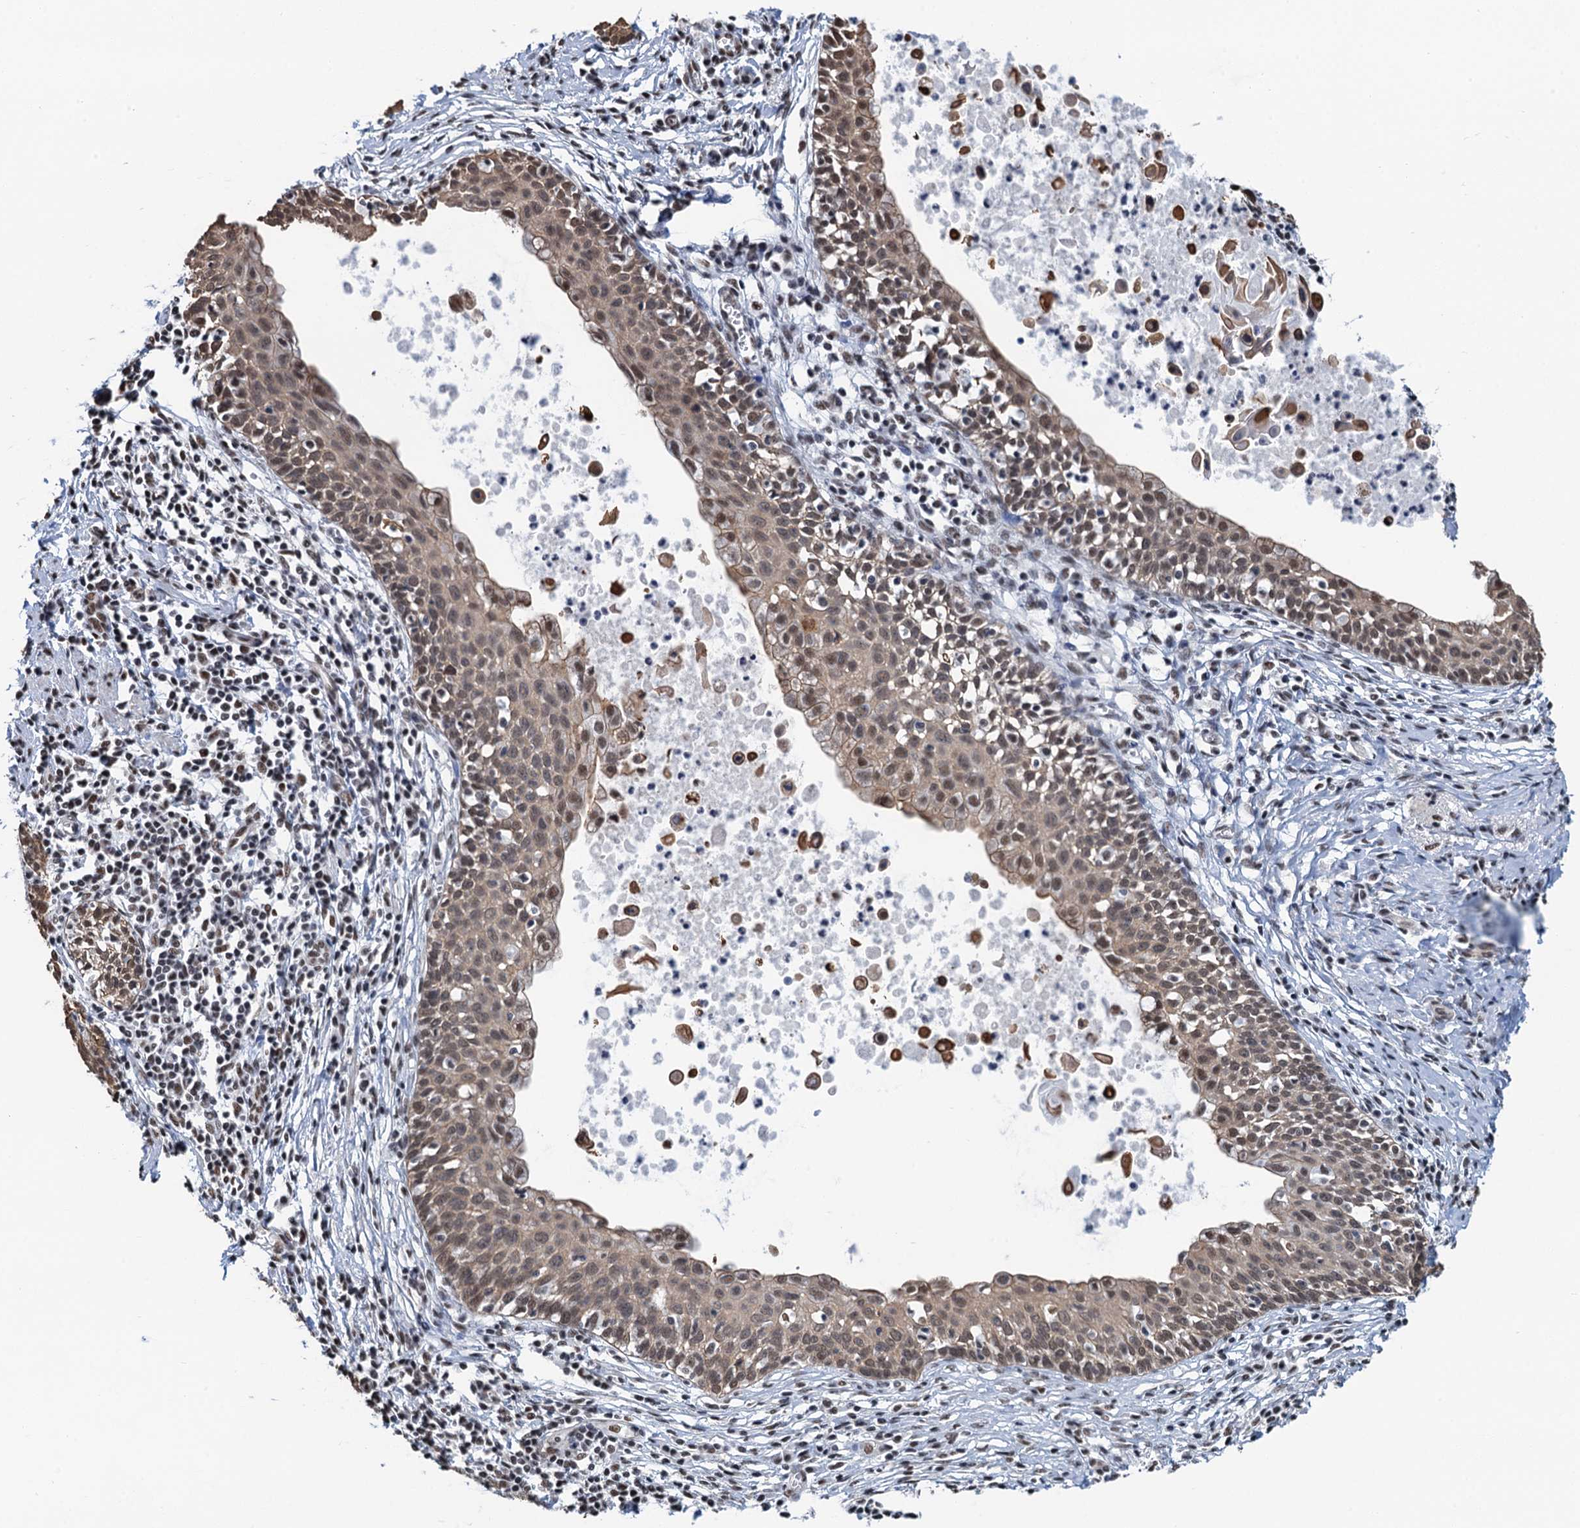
{"staining": {"intensity": "weak", "quantity": "25%-75%", "location": "cytoplasmic/membranous,nuclear"}, "tissue": "cervical cancer", "cell_type": "Tumor cells", "image_type": "cancer", "snomed": [{"axis": "morphology", "description": "Squamous cell carcinoma, NOS"}, {"axis": "topography", "description": "Cervix"}], "caption": "Weak cytoplasmic/membranous and nuclear staining is seen in approximately 25%-75% of tumor cells in cervical squamous cell carcinoma.", "gene": "ZNF609", "patient": {"sex": "female", "age": 52}}